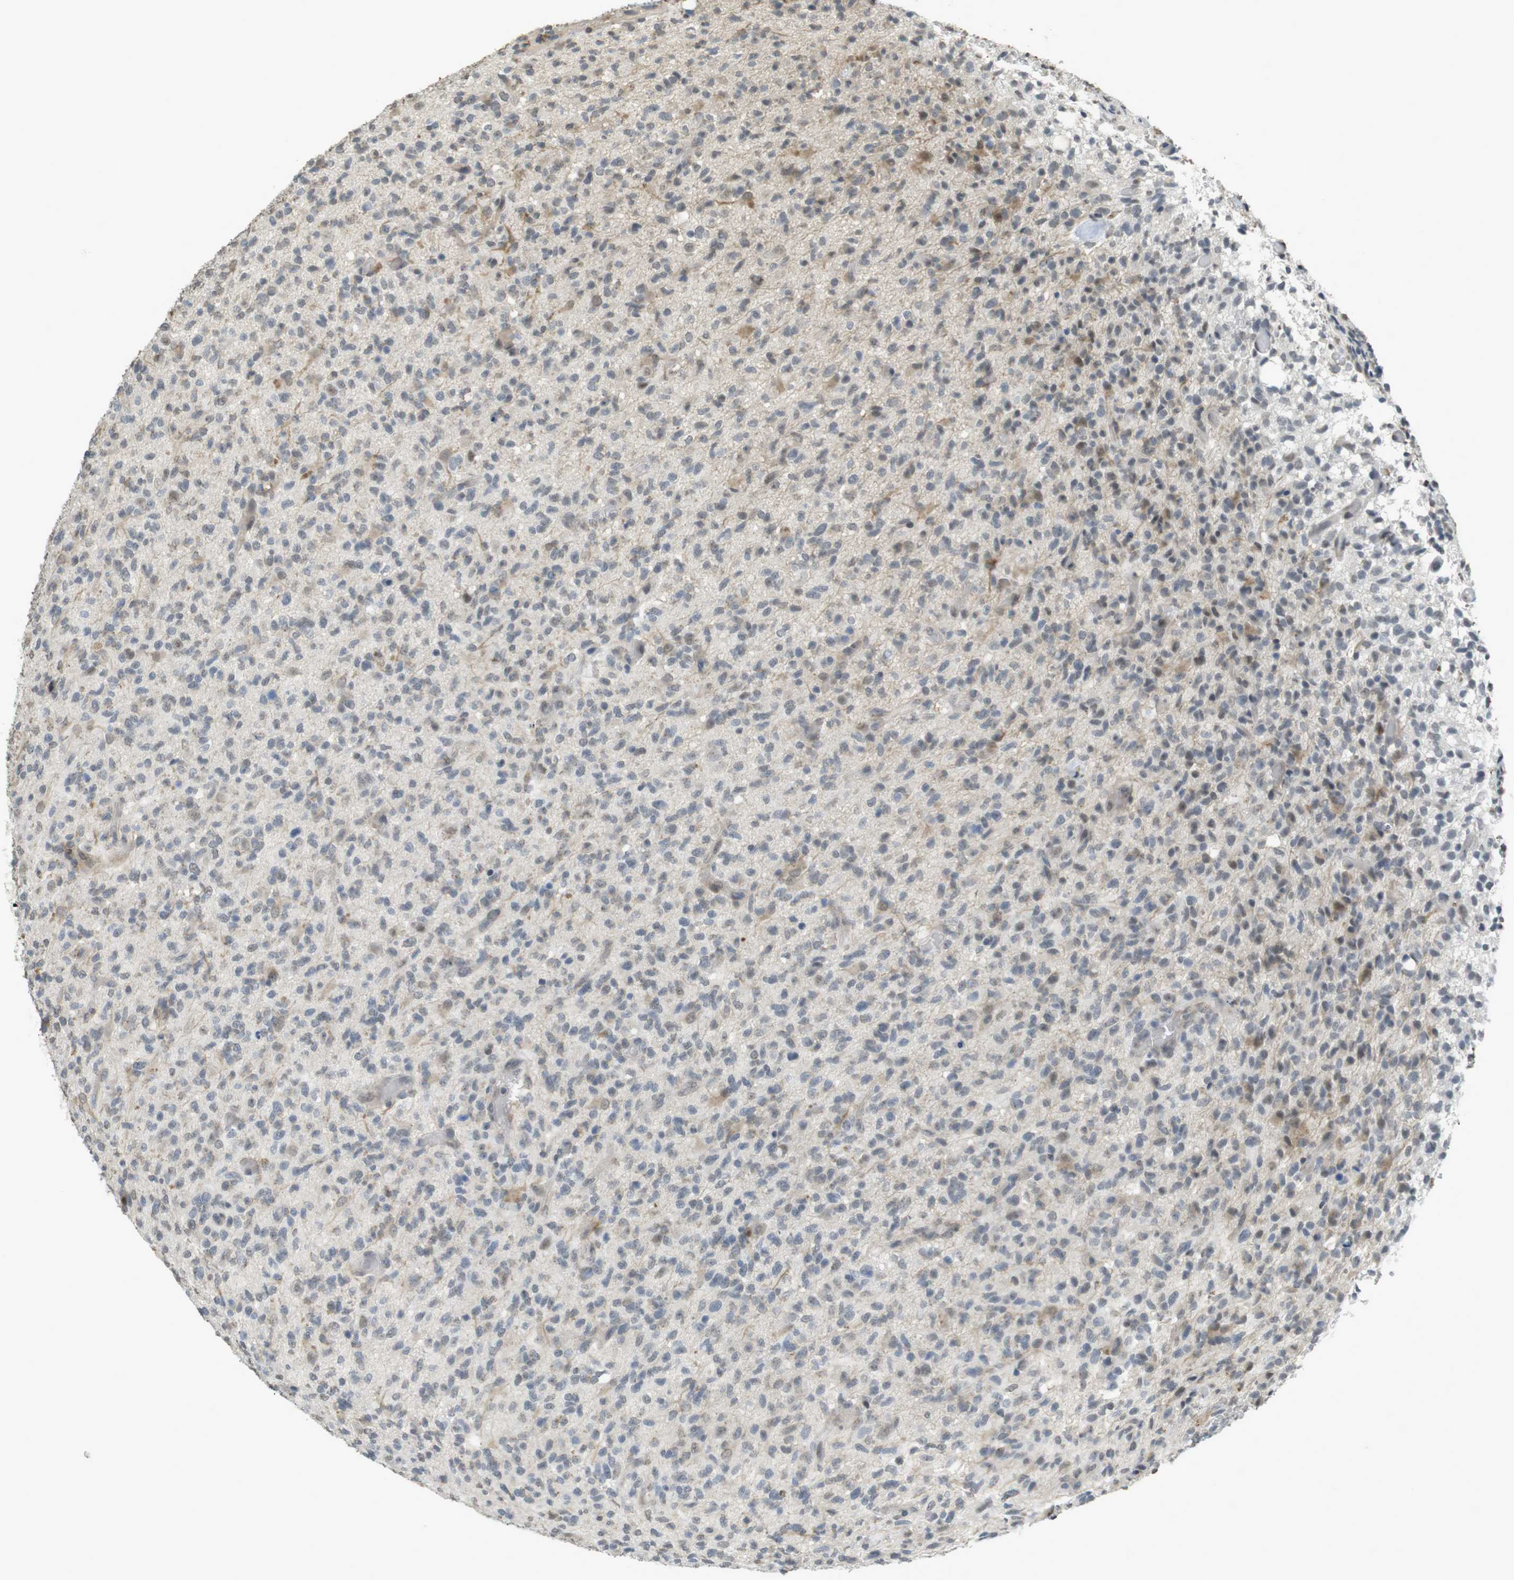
{"staining": {"intensity": "weak", "quantity": "<25%", "location": "cytoplasmic/membranous"}, "tissue": "glioma", "cell_type": "Tumor cells", "image_type": "cancer", "snomed": [{"axis": "morphology", "description": "Glioma, malignant, High grade"}, {"axis": "topography", "description": "Brain"}], "caption": "A photomicrograph of human high-grade glioma (malignant) is negative for staining in tumor cells. The staining was performed using DAB to visualize the protein expression in brown, while the nuclei were stained in blue with hematoxylin (Magnification: 20x).", "gene": "FZD10", "patient": {"sex": "male", "age": 71}}